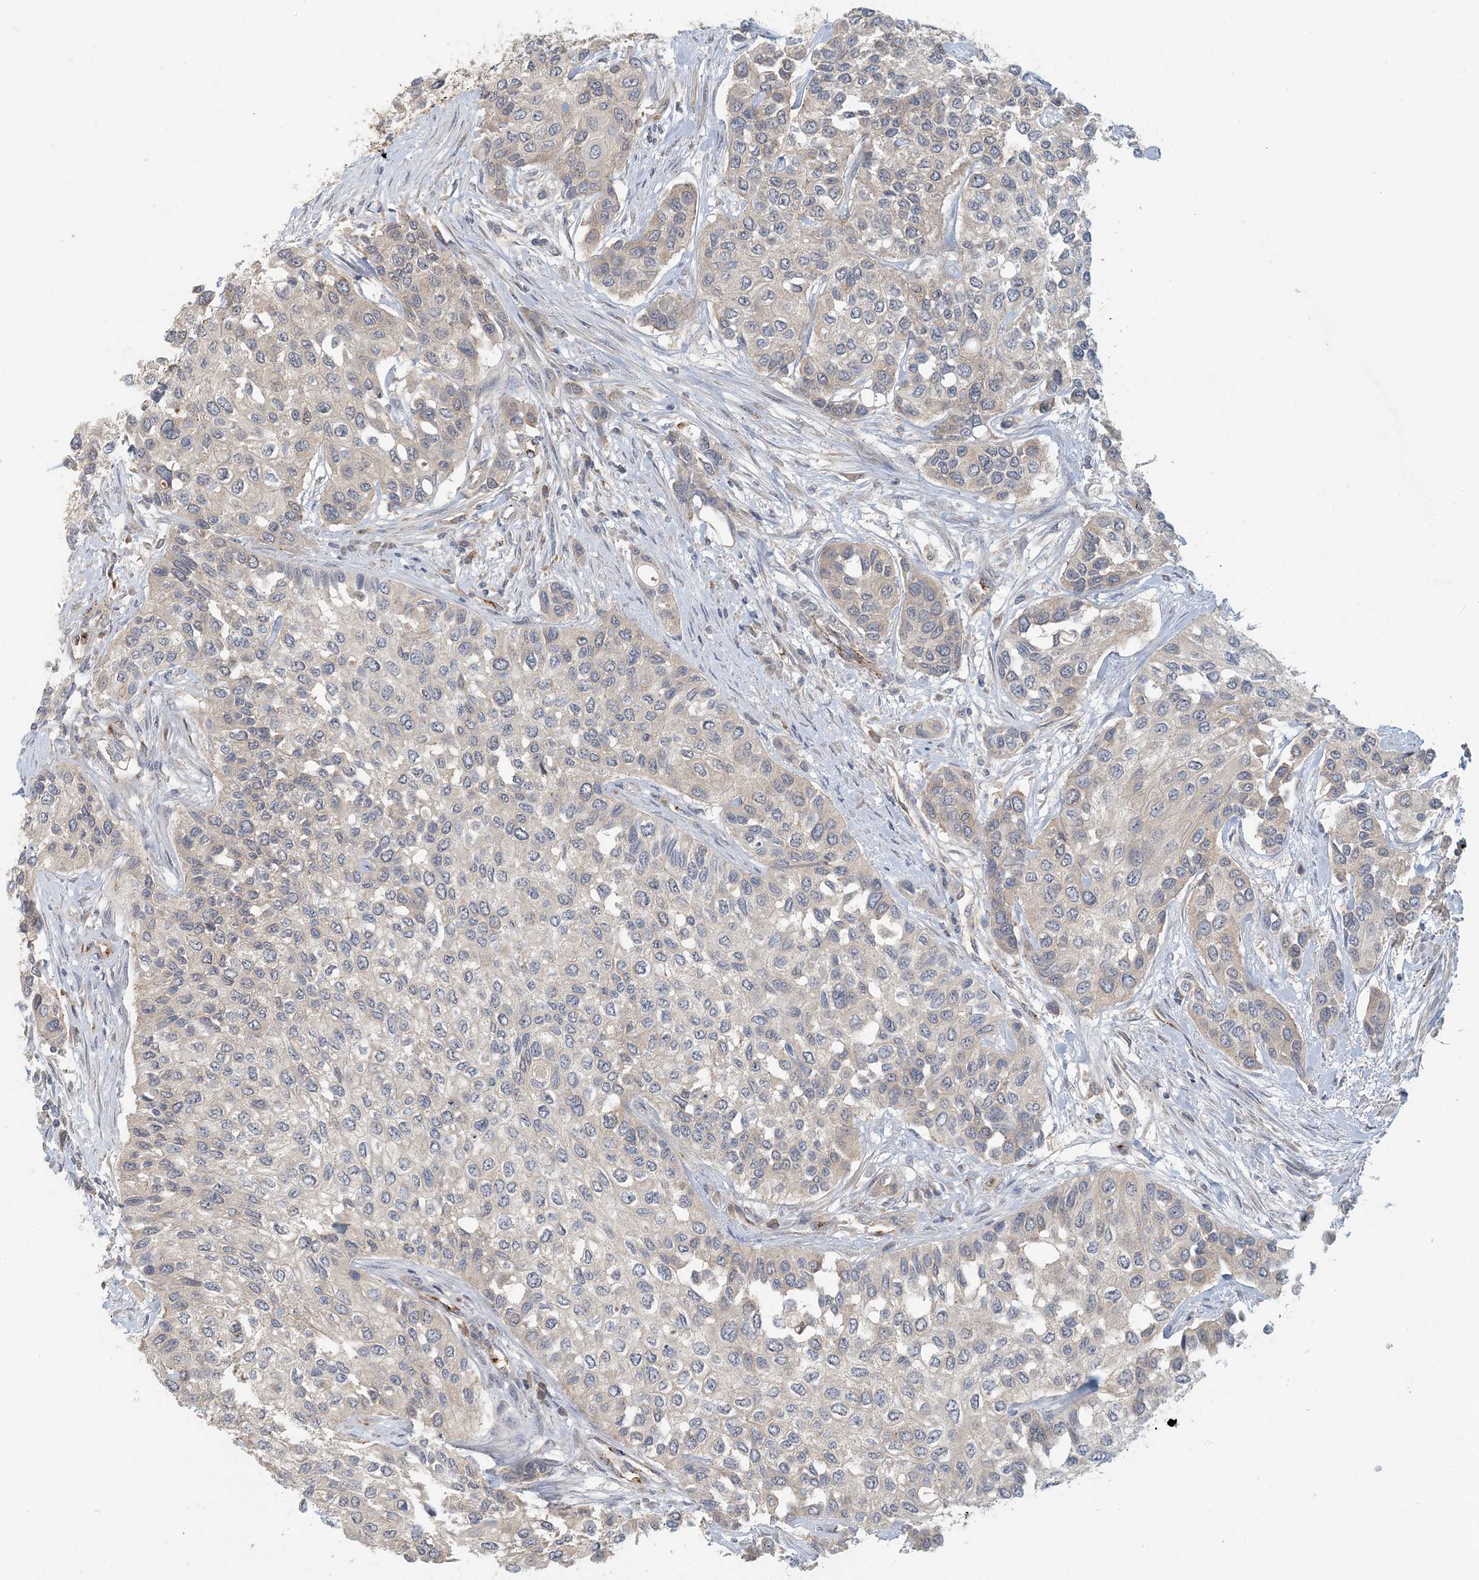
{"staining": {"intensity": "negative", "quantity": "none", "location": "none"}, "tissue": "urothelial cancer", "cell_type": "Tumor cells", "image_type": "cancer", "snomed": [{"axis": "morphology", "description": "Normal tissue, NOS"}, {"axis": "morphology", "description": "Urothelial carcinoma, High grade"}, {"axis": "topography", "description": "Vascular tissue"}, {"axis": "topography", "description": "Urinary bladder"}], "caption": "Protein analysis of urothelial cancer exhibits no significant expression in tumor cells.", "gene": "ZBTB3", "patient": {"sex": "female", "age": 56}}